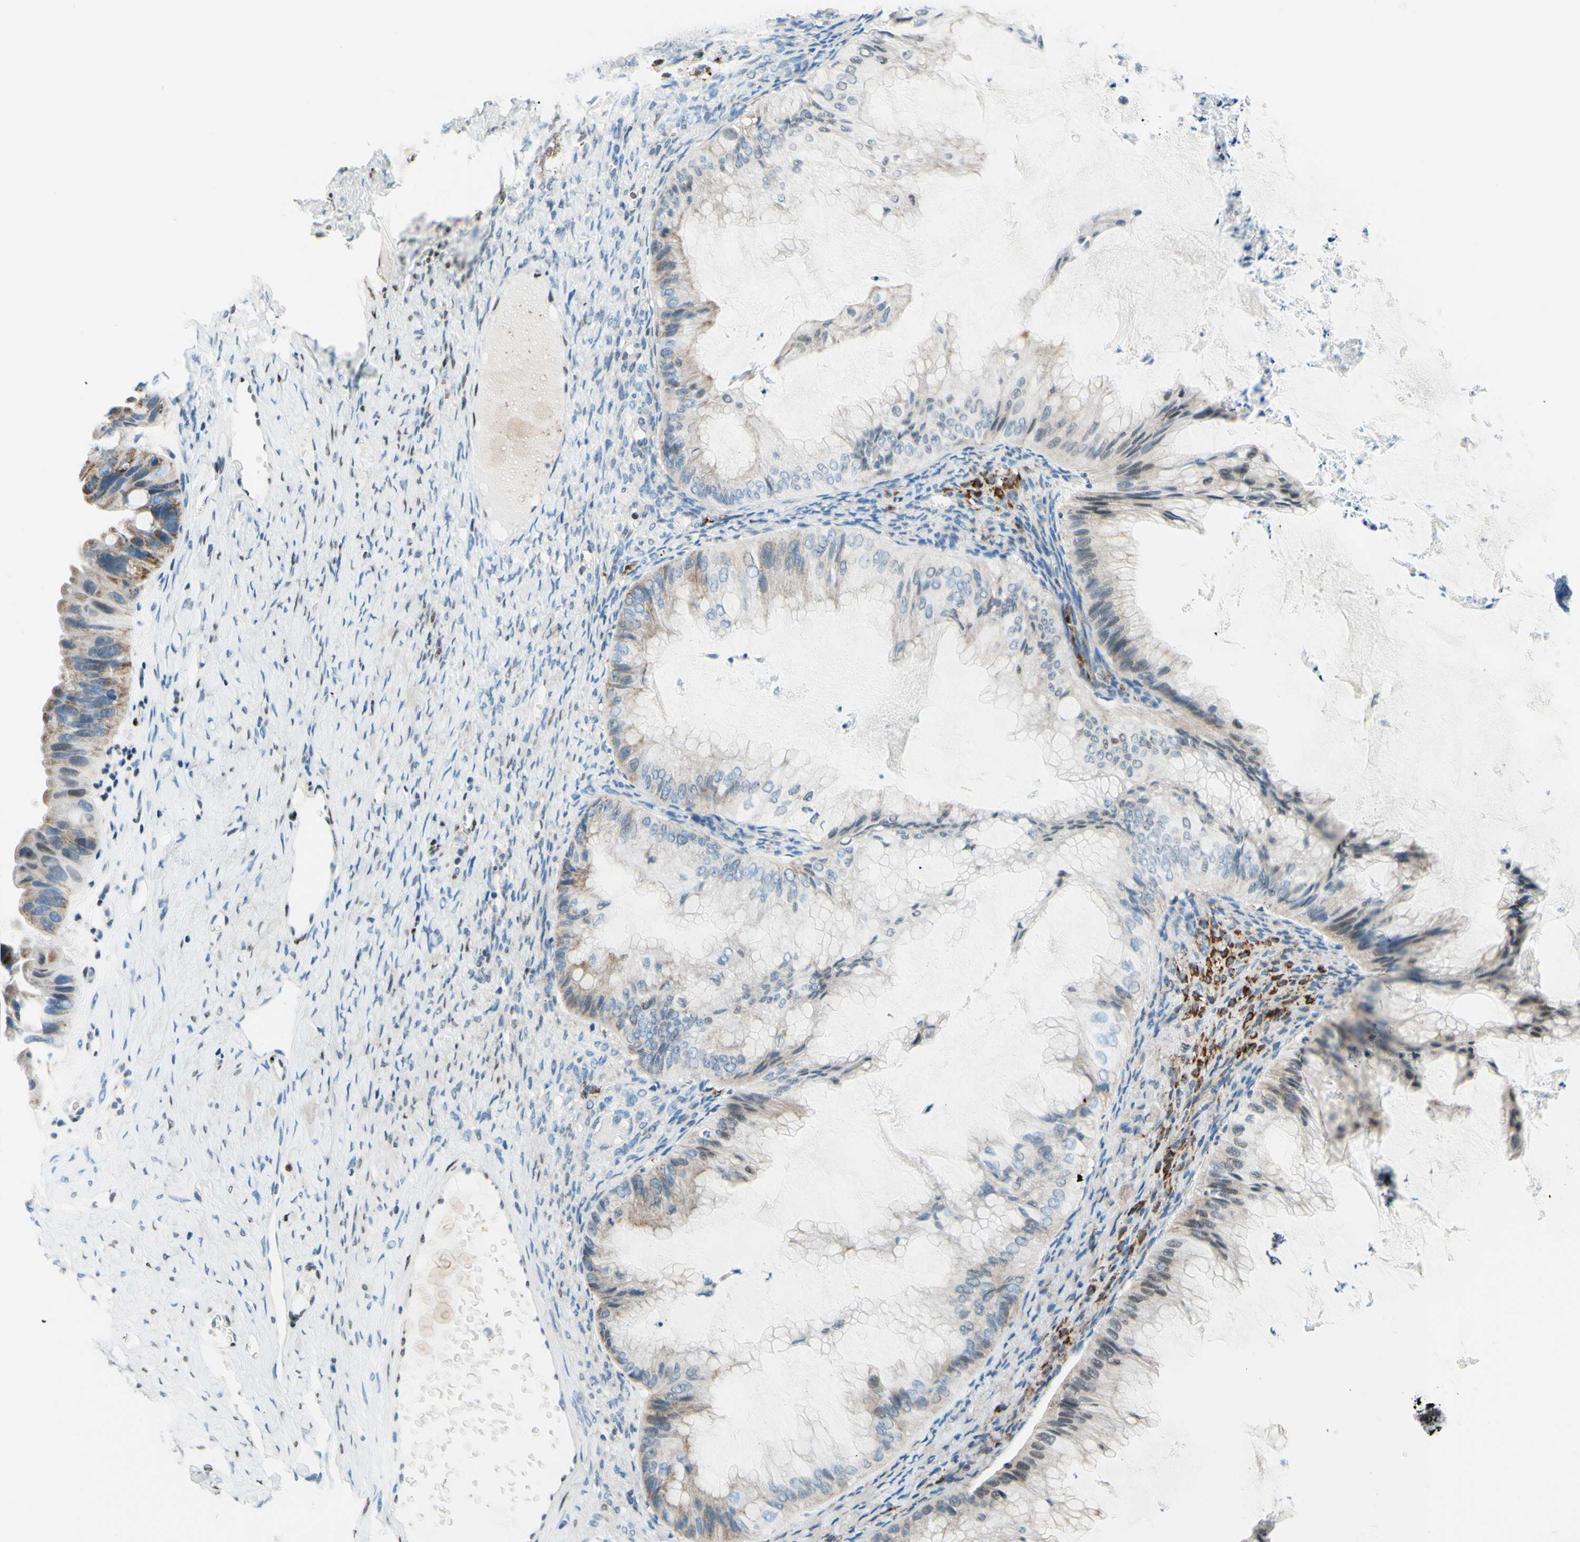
{"staining": {"intensity": "weak", "quantity": ">75%", "location": "cytoplasmic/membranous"}, "tissue": "ovarian cancer", "cell_type": "Tumor cells", "image_type": "cancer", "snomed": [{"axis": "morphology", "description": "Cystadenocarcinoma, mucinous, NOS"}, {"axis": "topography", "description": "Ovary"}], "caption": "This photomicrograph reveals IHC staining of human ovarian cancer (mucinous cystadenocarcinoma), with low weak cytoplasmic/membranous staining in about >75% of tumor cells.", "gene": "CBX7", "patient": {"sex": "female", "age": 61}}